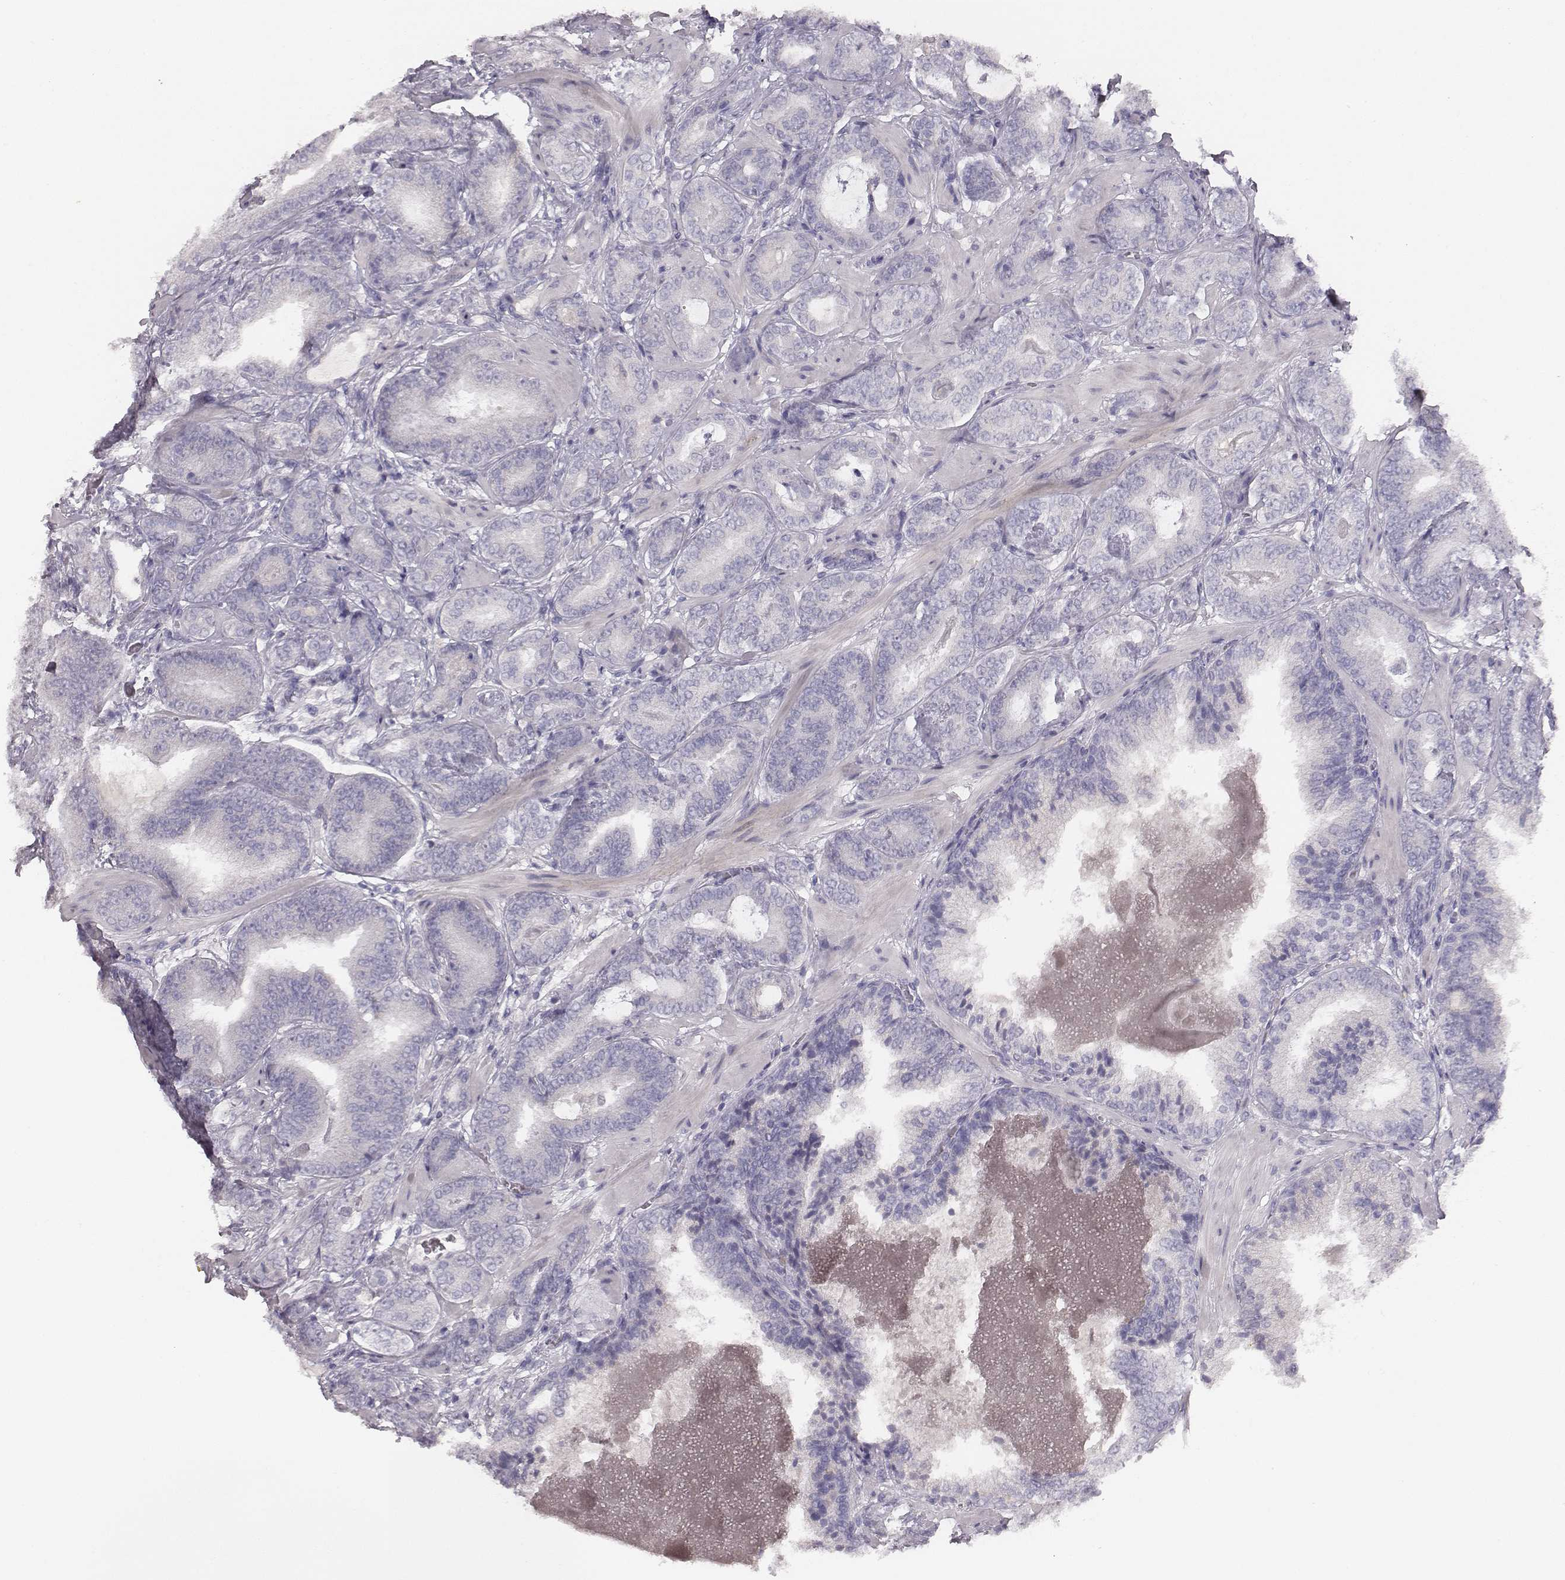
{"staining": {"intensity": "negative", "quantity": "none", "location": "none"}, "tissue": "prostate cancer", "cell_type": "Tumor cells", "image_type": "cancer", "snomed": [{"axis": "morphology", "description": "Adenocarcinoma, Low grade"}, {"axis": "topography", "description": "Prostate"}], "caption": "Photomicrograph shows no protein positivity in tumor cells of prostate cancer (adenocarcinoma (low-grade)) tissue.", "gene": "MYH6", "patient": {"sex": "male", "age": 60}}